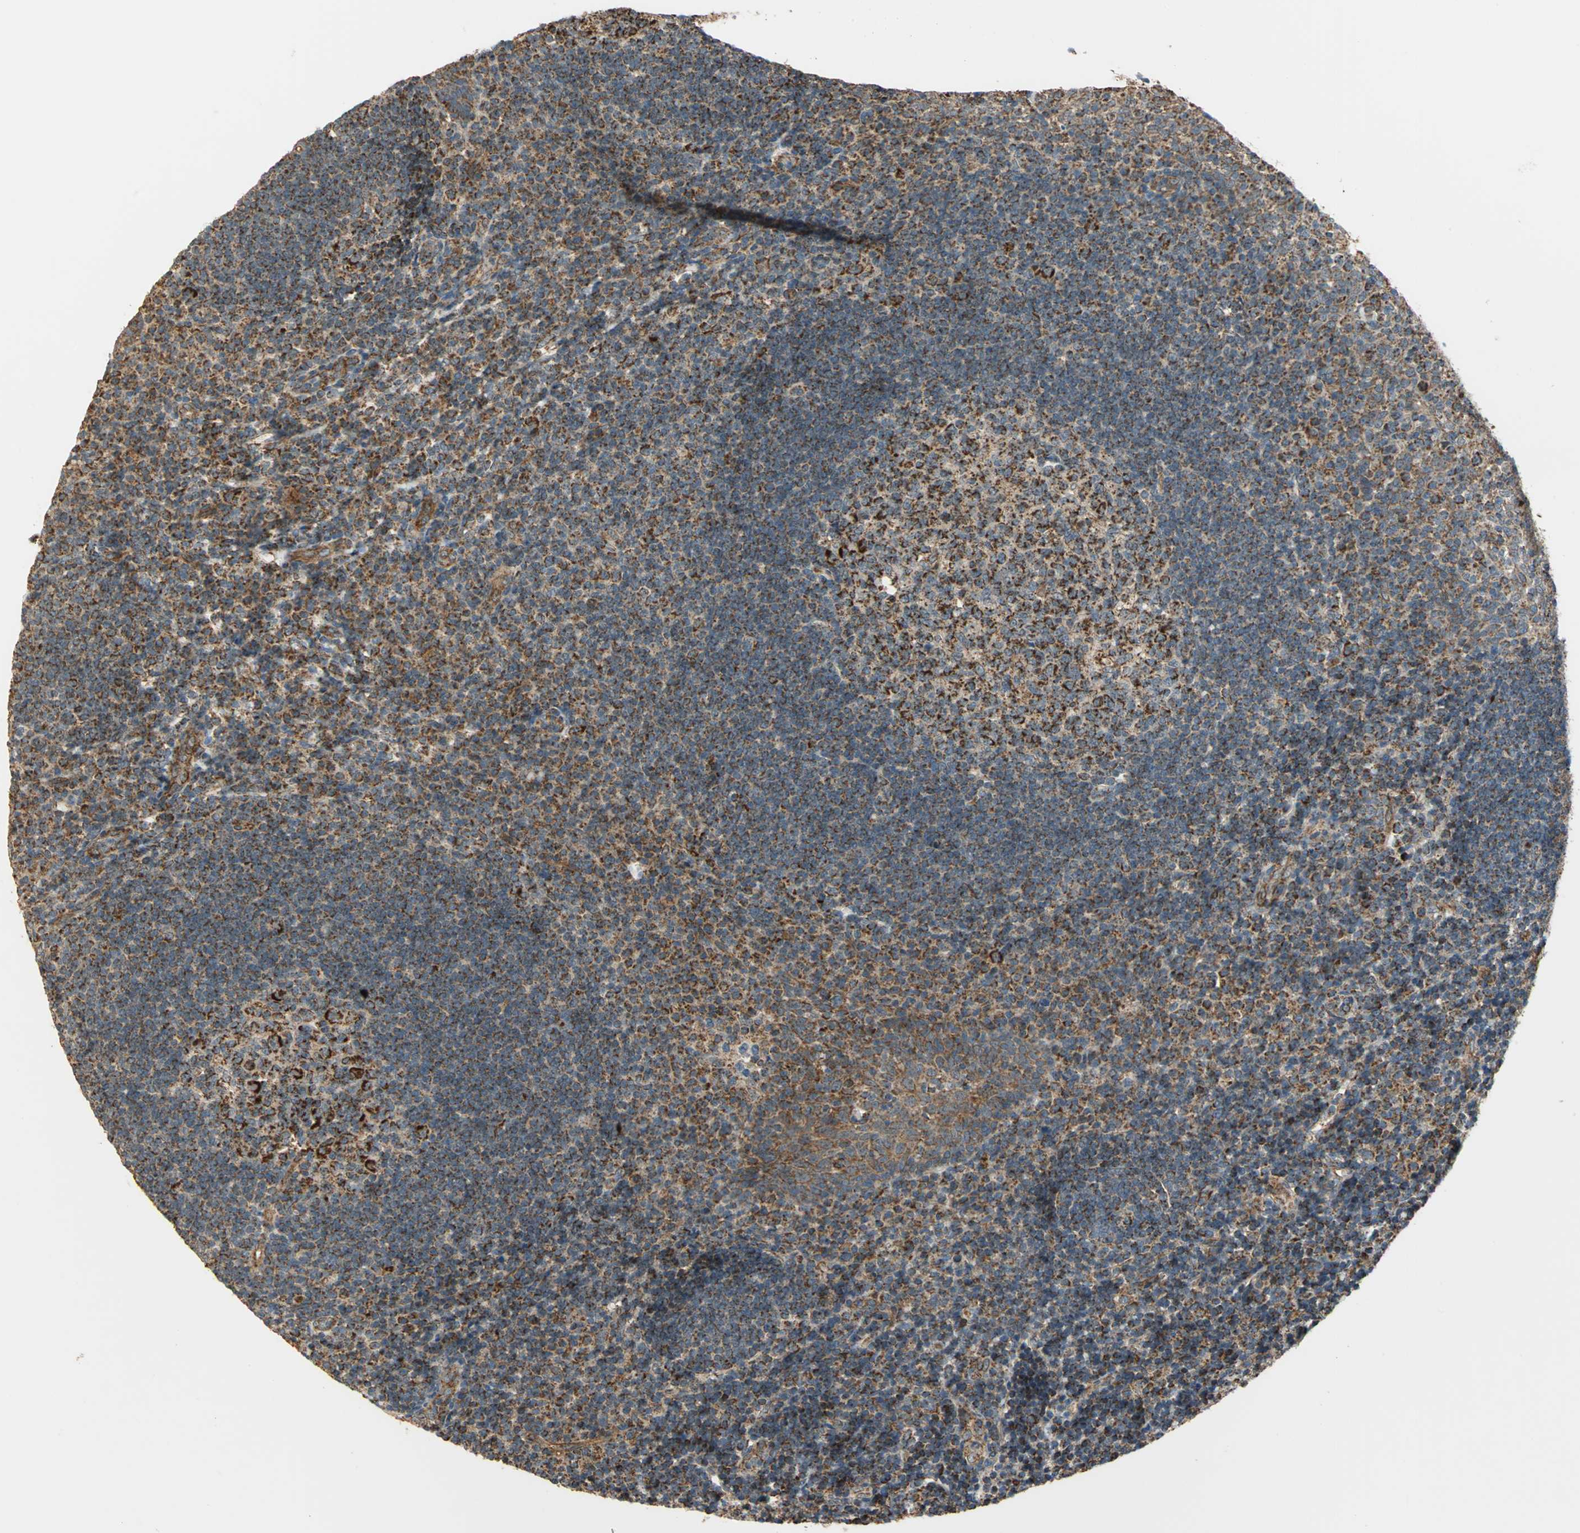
{"staining": {"intensity": "strong", "quantity": ">75%", "location": "cytoplasmic/membranous"}, "tissue": "tonsil", "cell_type": "Germinal center cells", "image_type": "normal", "snomed": [{"axis": "morphology", "description": "Normal tissue, NOS"}, {"axis": "topography", "description": "Tonsil"}], "caption": "Strong cytoplasmic/membranous expression for a protein is seen in approximately >75% of germinal center cells of benign tonsil using IHC.", "gene": "MRPS22", "patient": {"sex": "female", "age": 40}}